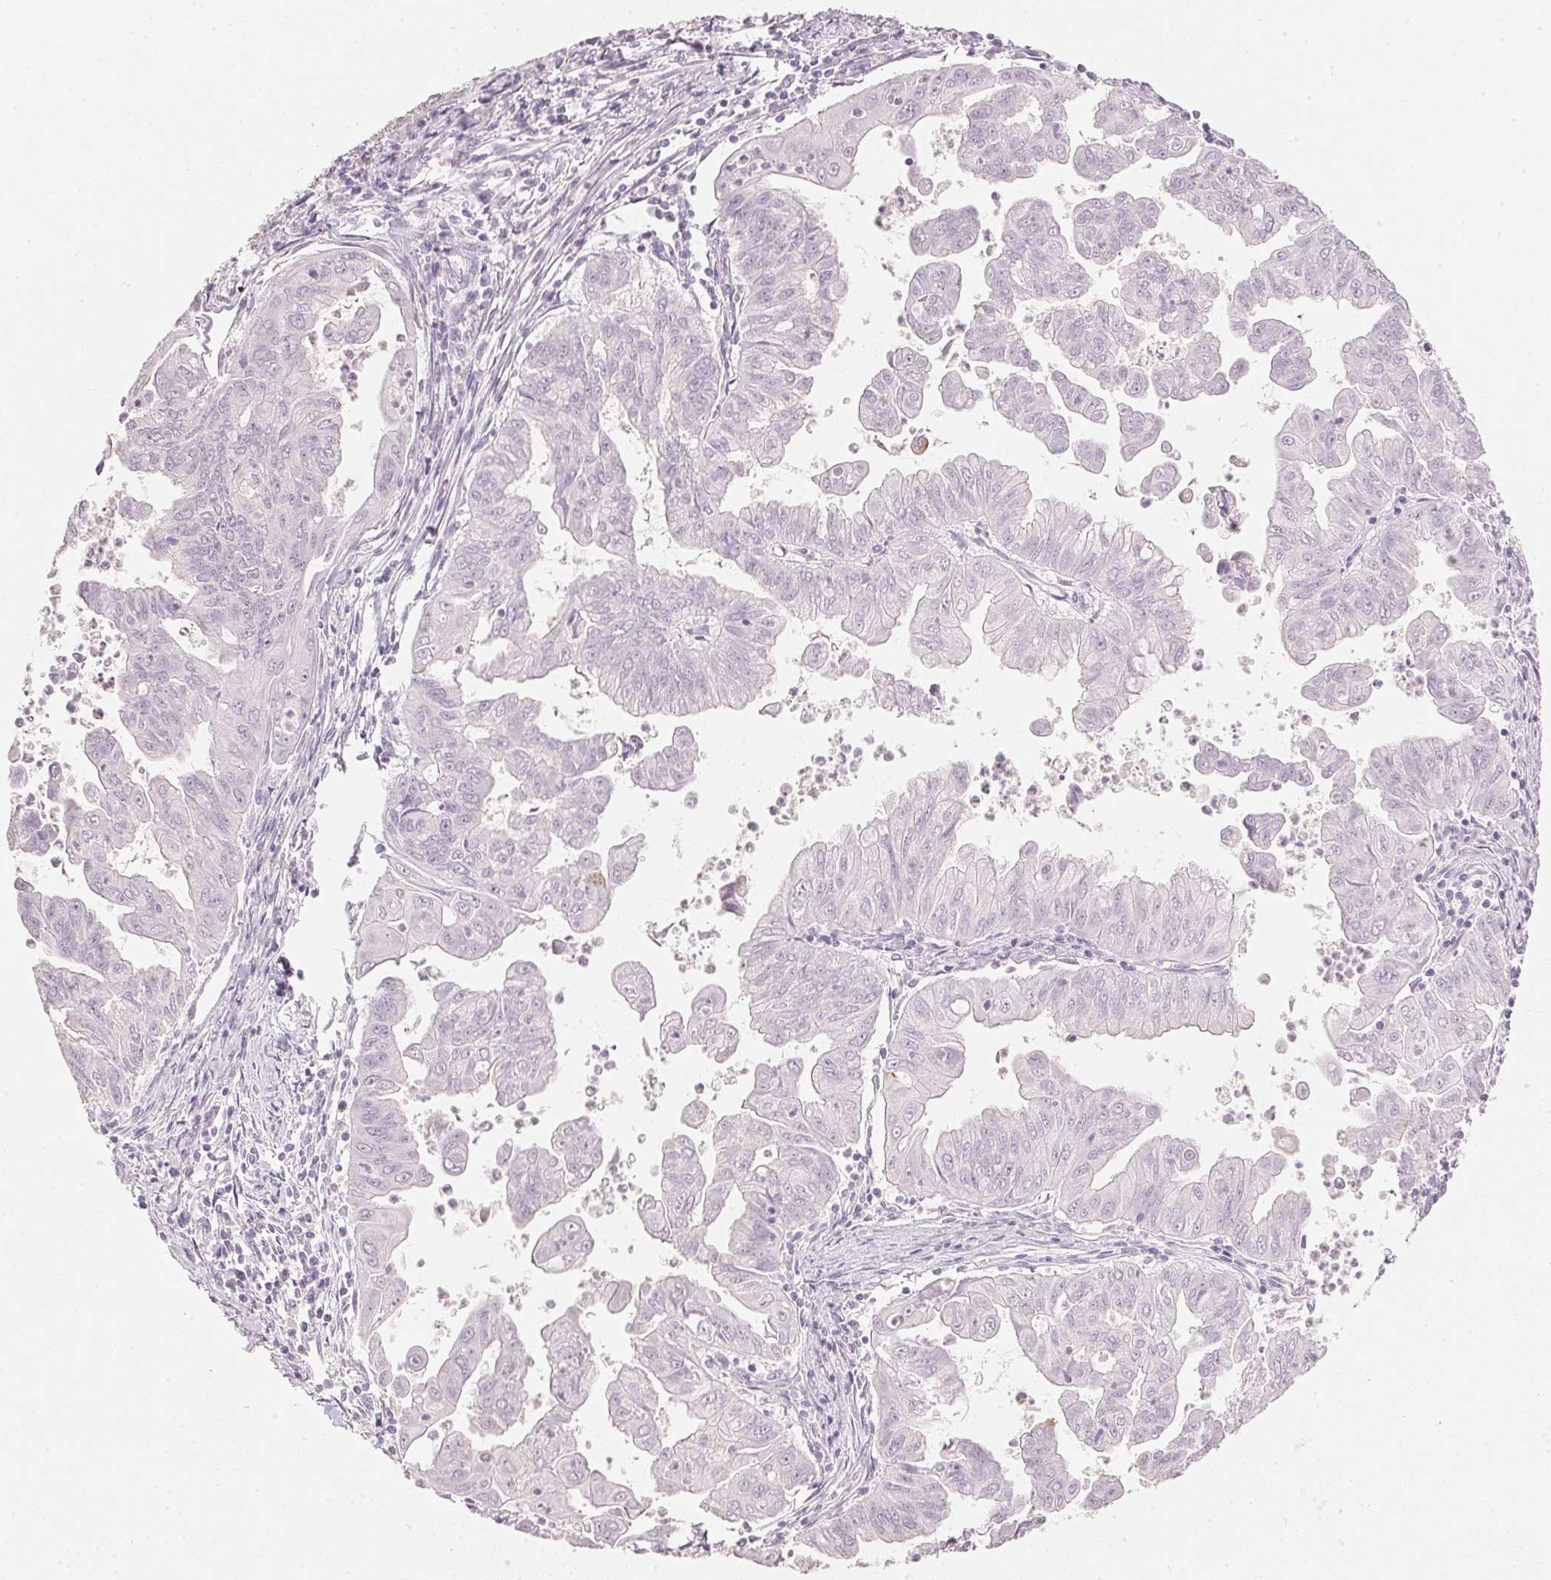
{"staining": {"intensity": "negative", "quantity": "none", "location": "none"}, "tissue": "stomach cancer", "cell_type": "Tumor cells", "image_type": "cancer", "snomed": [{"axis": "morphology", "description": "Adenocarcinoma, NOS"}, {"axis": "topography", "description": "Stomach, upper"}], "caption": "DAB (3,3'-diaminobenzidine) immunohistochemical staining of human stomach adenocarcinoma shows no significant staining in tumor cells.", "gene": "IGFBP1", "patient": {"sex": "male", "age": 80}}